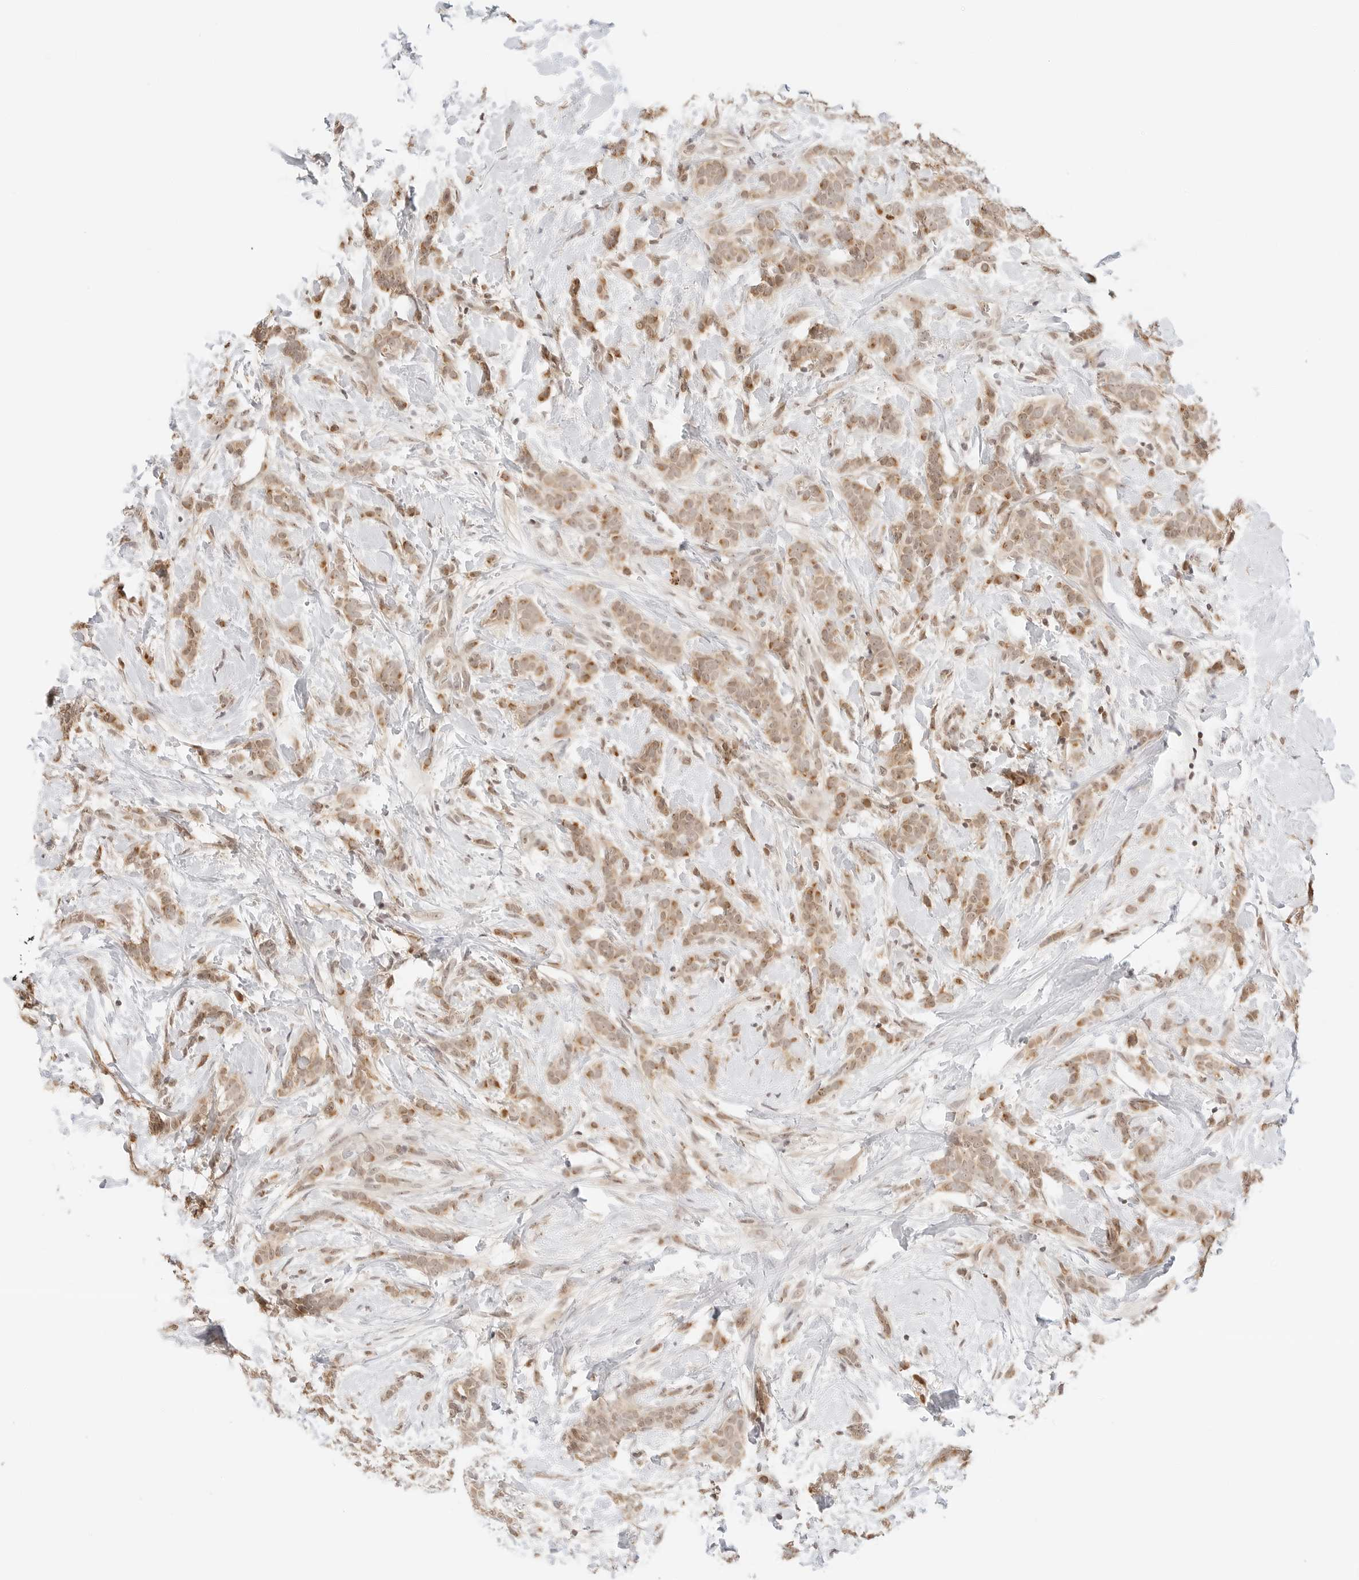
{"staining": {"intensity": "moderate", "quantity": ">75%", "location": "cytoplasmic/membranous"}, "tissue": "breast cancer", "cell_type": "Tumor cells", "image_type": "cancer", "snomed": [{"axis": "morphology", "description": "Lobular carcinoma, in situ"}, {"axis": "morphology", "description": "Lobular carcinoma"}, {"axis": "topography", "description": "Breast"}], "caption": "Lobular carcinoma in situ (breast) stained with a protein marker shows moderate staining in tumor cells.", "gene": "SEPTIN4", "patient": {"sex": "female", "age": 41}}